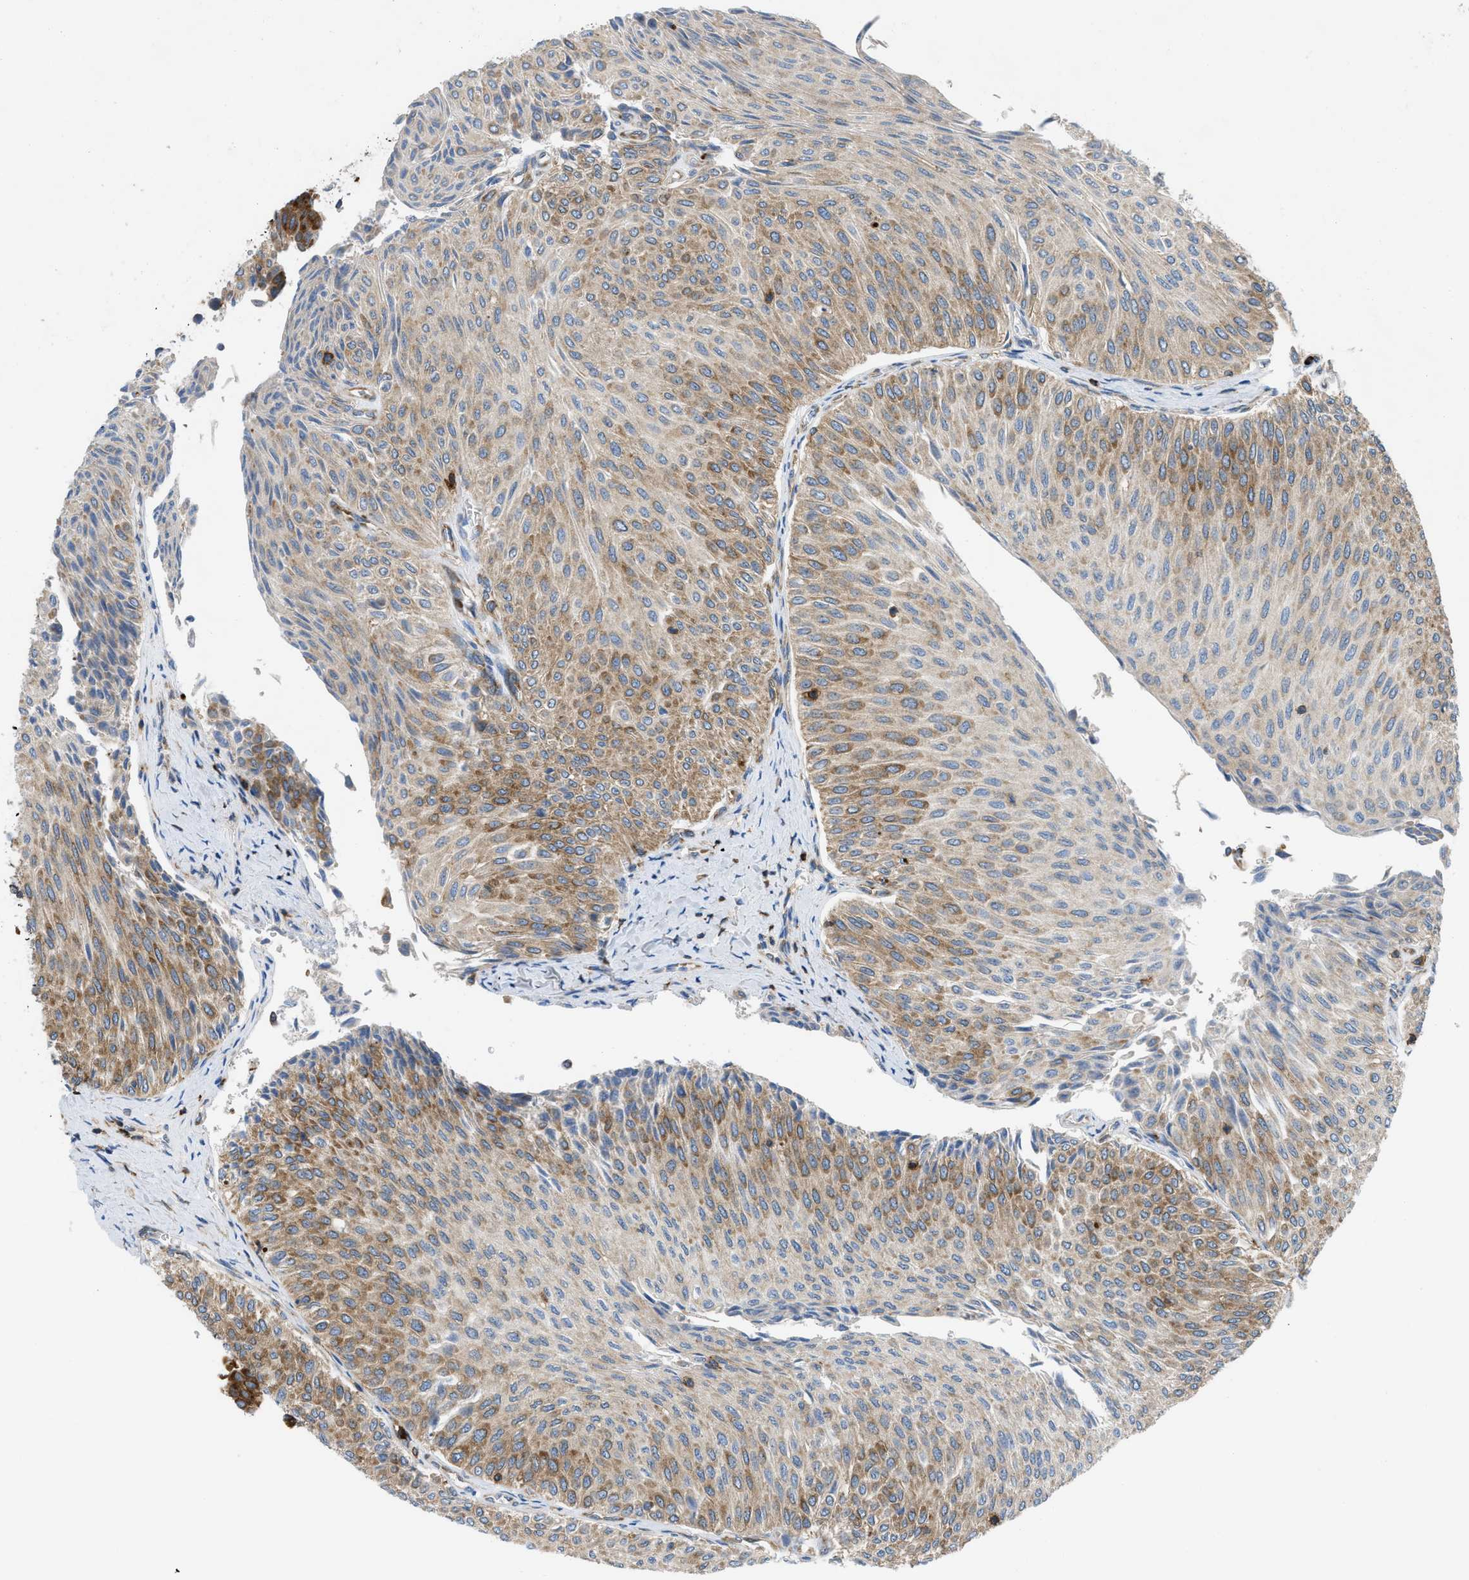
{"staining": {"intensity": "moderate", "quantity": "25%-75%", "location": "cytoplasmic/membranous"}, "tissue": "urothelial cancer", "cell_type": "Tumor cells", "image_type": "cancer", "snomed": [{"axis": "morphology", "description": "Urothelial carcinoma, Low grade"}, {"axis": "topography", "description": "Urinary bladder"}], "caption": "Tumor cells reveal medium levels of moderate cytoplasmic/membranous staining in about 25%-75% of cells in low-grade urothelial carcinoma. The protein of interest is shown in brown color, while the nuclei are stained blue.", "gene": "GPAT4", "patient": {"sex": "male", "age": 78}}